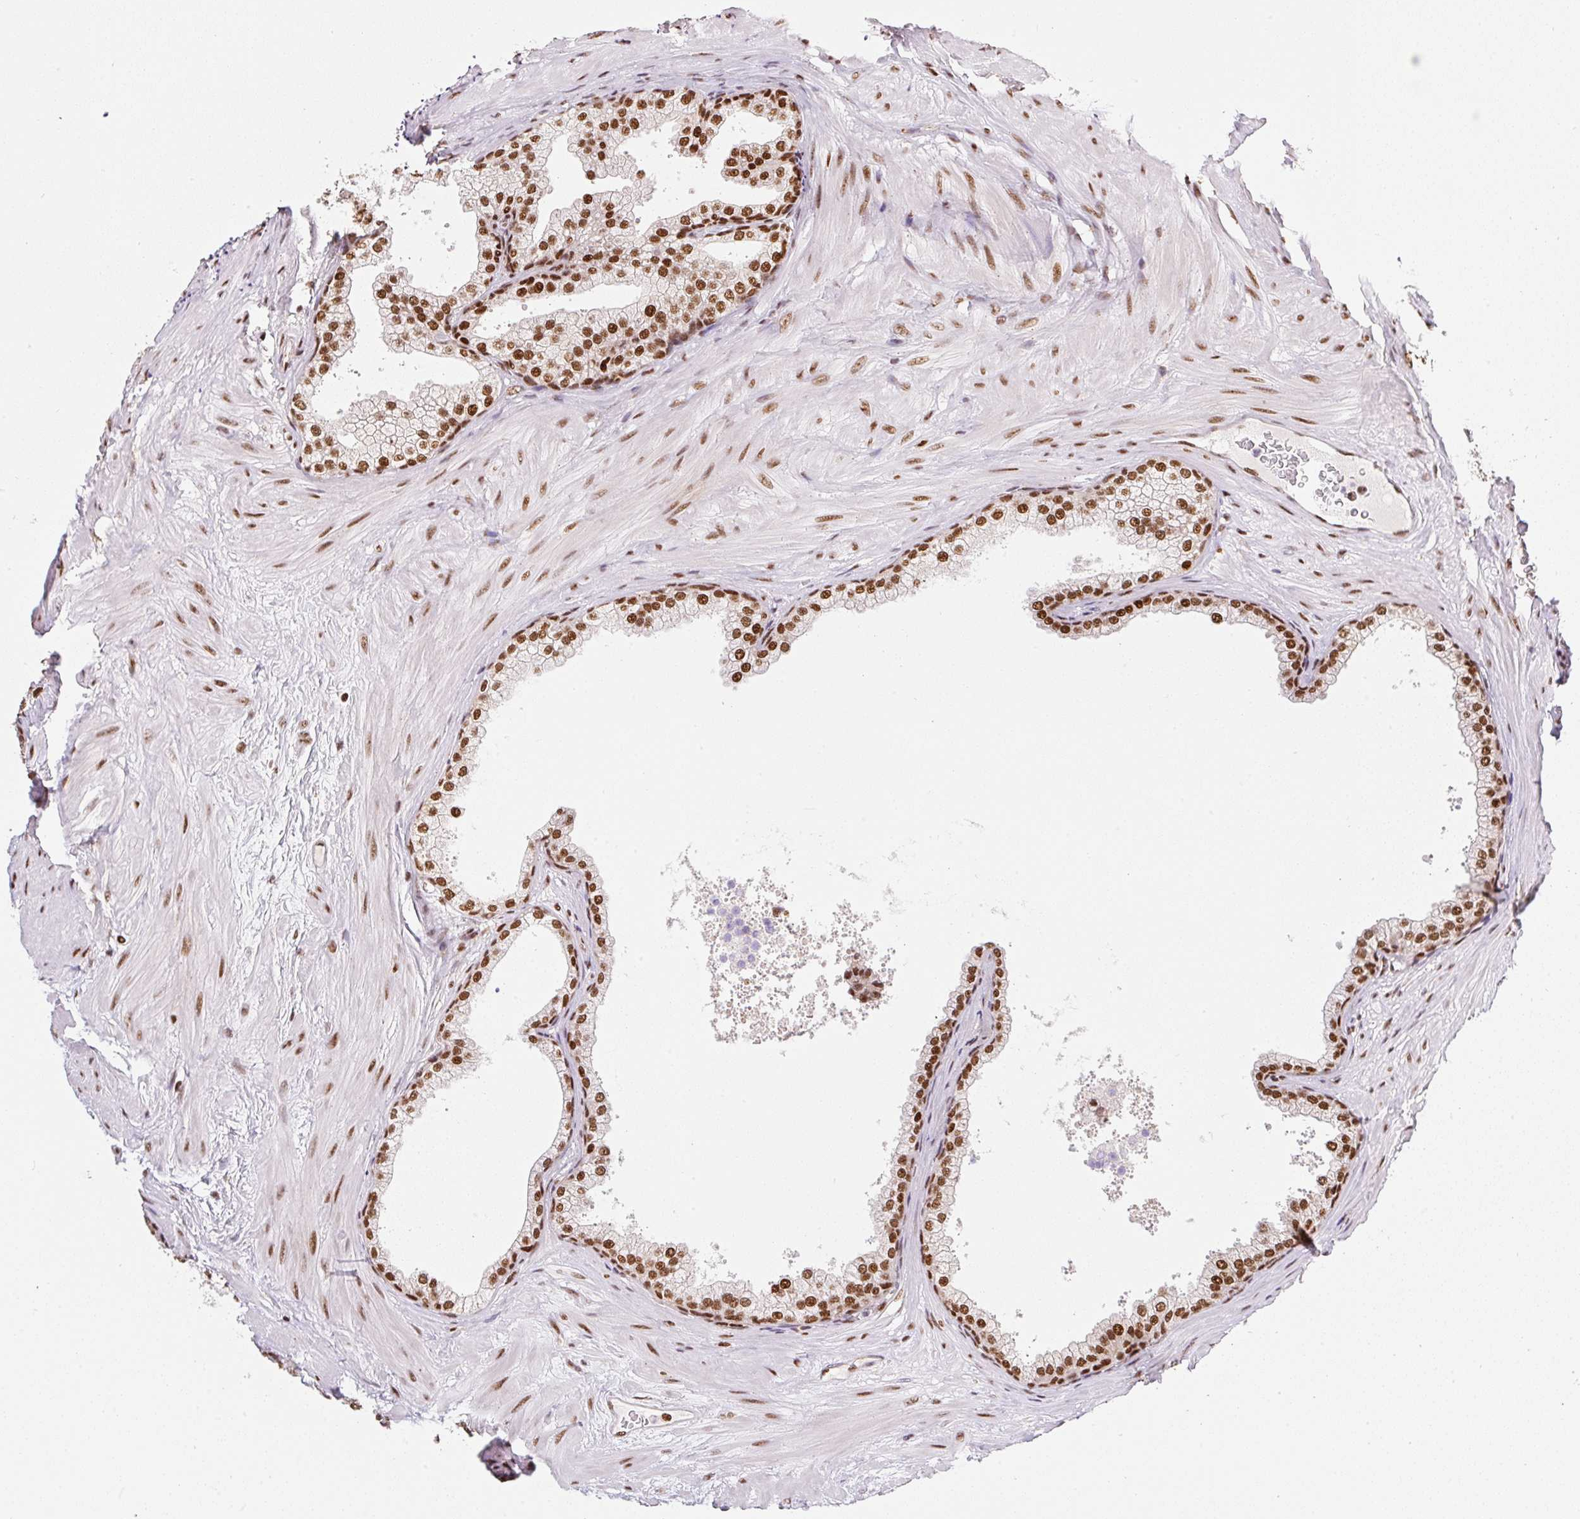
{"staining": {"intensity": "strong", "quantity": ">75%", "location": "nuclear"}, "tissue": "prostate", "cell_type": "Glandular cells", "image_type": "normal", "snomed": [{"axis": "morphology", "description": "Normal tissue, NOS"}, {"axis": "topography", "description": "Prostate"}], "caption": "Immunohistochemical staining of normal human prostate exhibits high levels of strong nuclear staining in about >75% of glandular cells. The staining is performed using DAB (3,3'-diaminobenzidine) brown chromogen to label protein expression. The nuclei are counter-stained blue using hematoxylin.", "gene": "GPR139", "patient": {"sex": "male", "age": 37}}